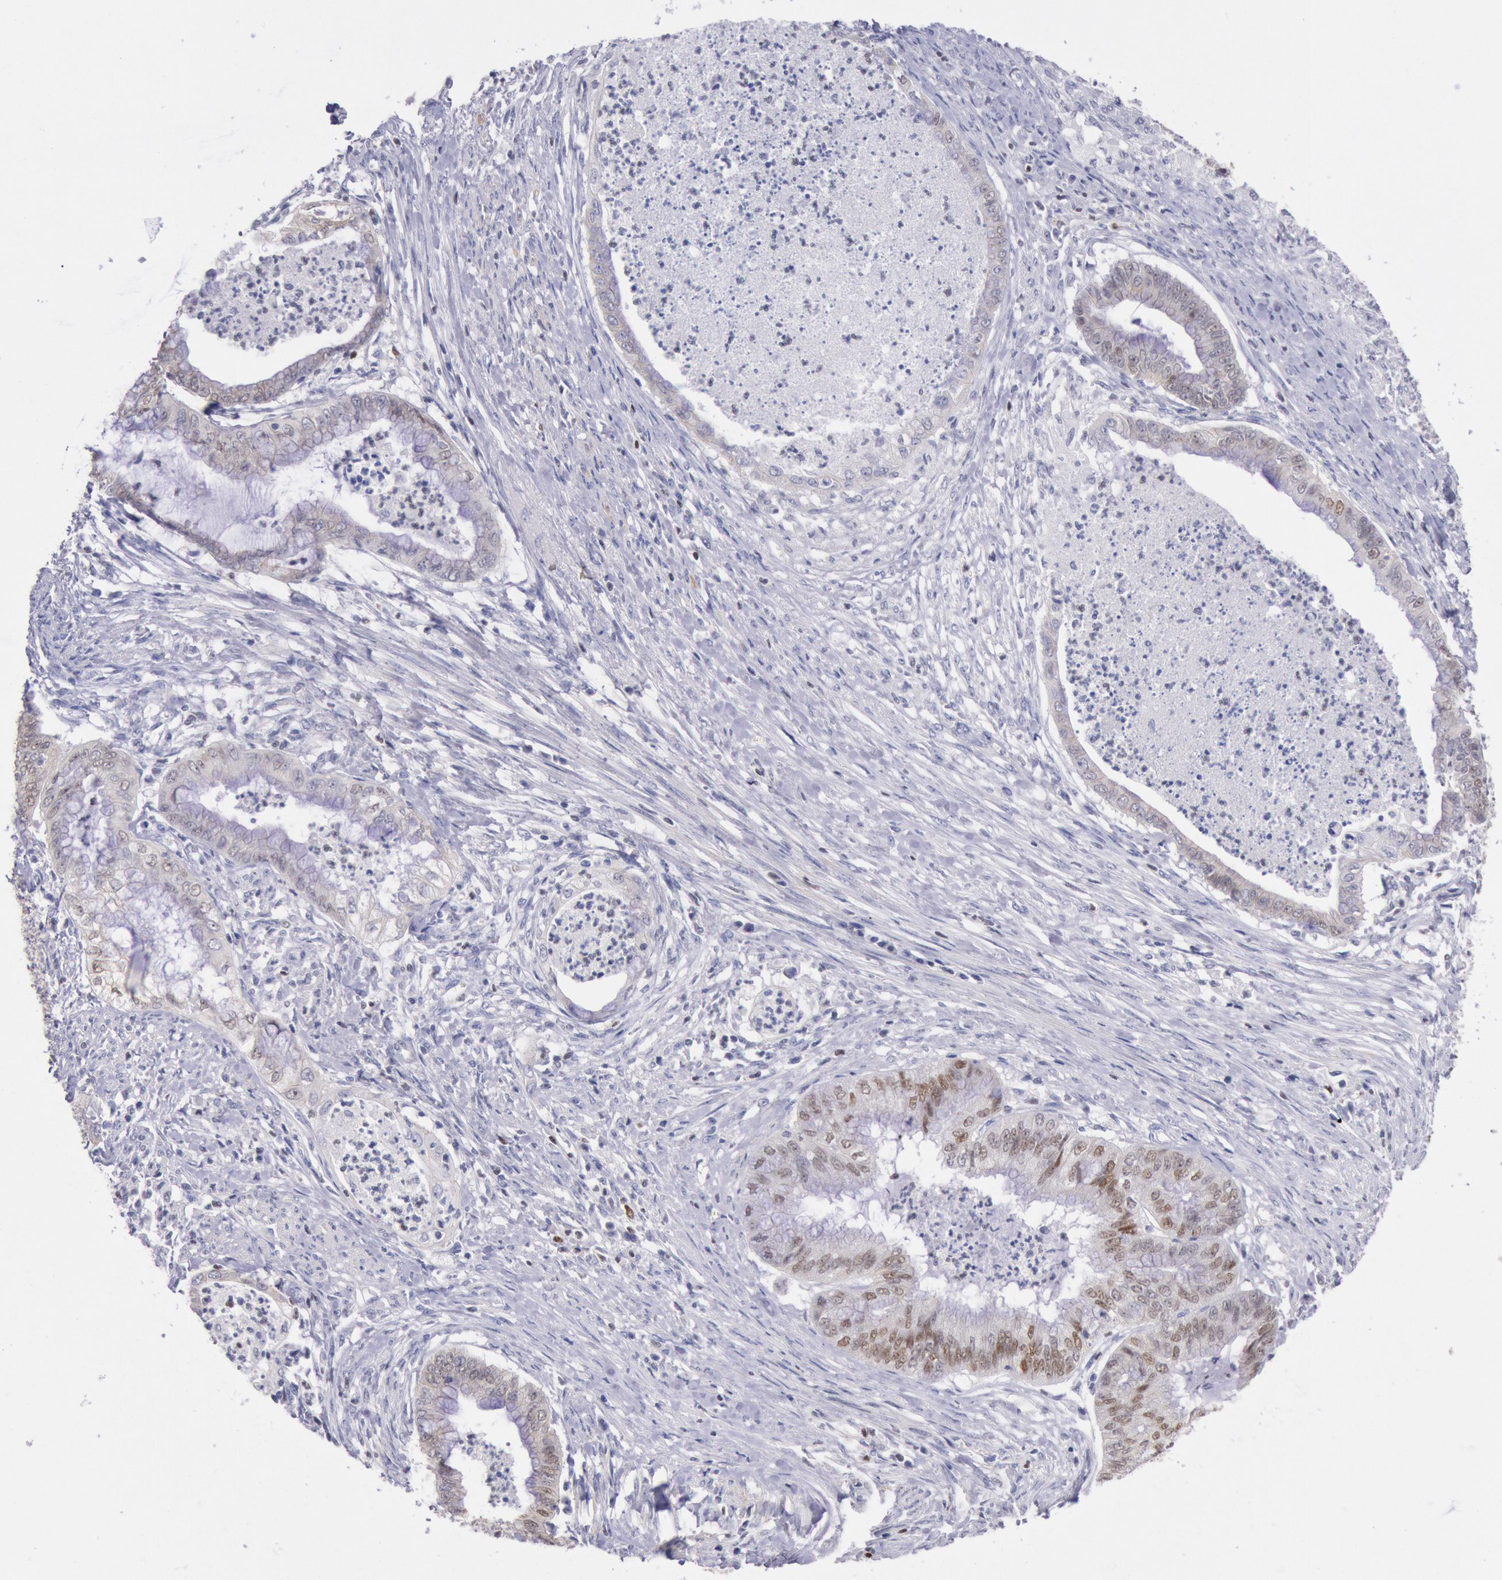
{"staining": {"intensity": "moderate", "quantity": "25%-75%", "location": "nuclear"}, "tissue": "endometrial cancer", "cell_type": "Tumor cells", "image_type": "cancer", "snomed": [{"axis": "morphology", "description": "Necrosis, NOS"}, {"axis": "morphology", "description": "Adenocarcinoma, NOS"}, {"axis": "topography", "description": "Endometrium"}], "caption": "Immunohistochemical staining of human endometrial adenocarcinoma displays moderate nuclear protein positivity in approximately 25%-75% of tumor cells. (IHC, brightfield microscopy, high magnification).", "gene": "RPS6KA5", "patient": {"sex": "female", "age": 79}}